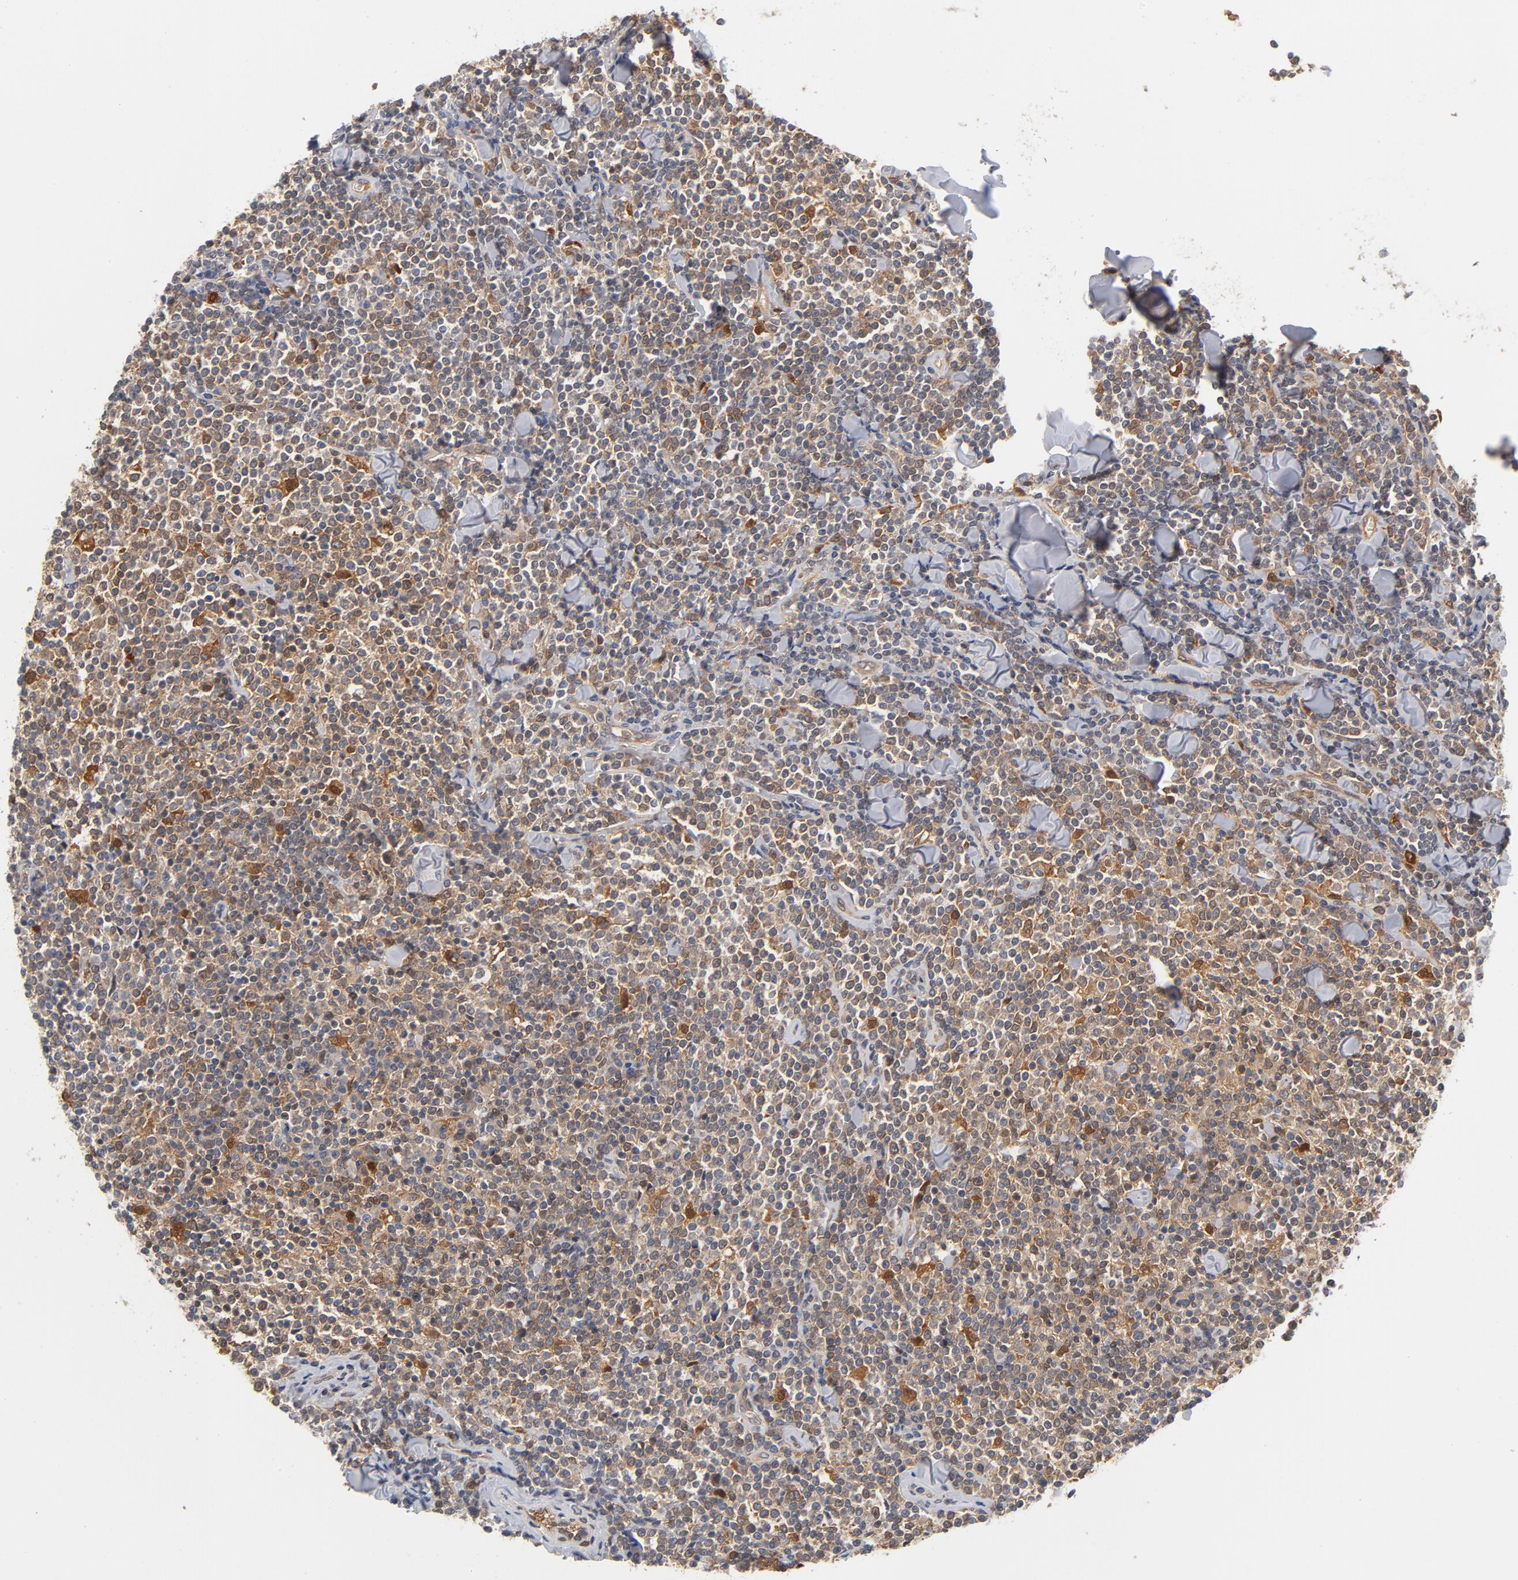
{"staining": {"intensity": "moderate", "quantity": "<25%", "location": "cytoplasmic/membranous"}, "tissue": "lymphoma", "cell_type": "Tumor cells", "image_type": "cancer", "snomed": [{"axis": "morphology", "description": "Malignant lymphoma, non-Hodgkin's type, Low grade"}, {"axis": "topography", "description": "Soft tissue"}], "caption": "Tumor cells display low levels of moderate cytoplasmic/membranous expression in about <25% of cells in human lymphoma.", "gene": "ASMTL", "patient": {"sex": "male", "age": 92}}